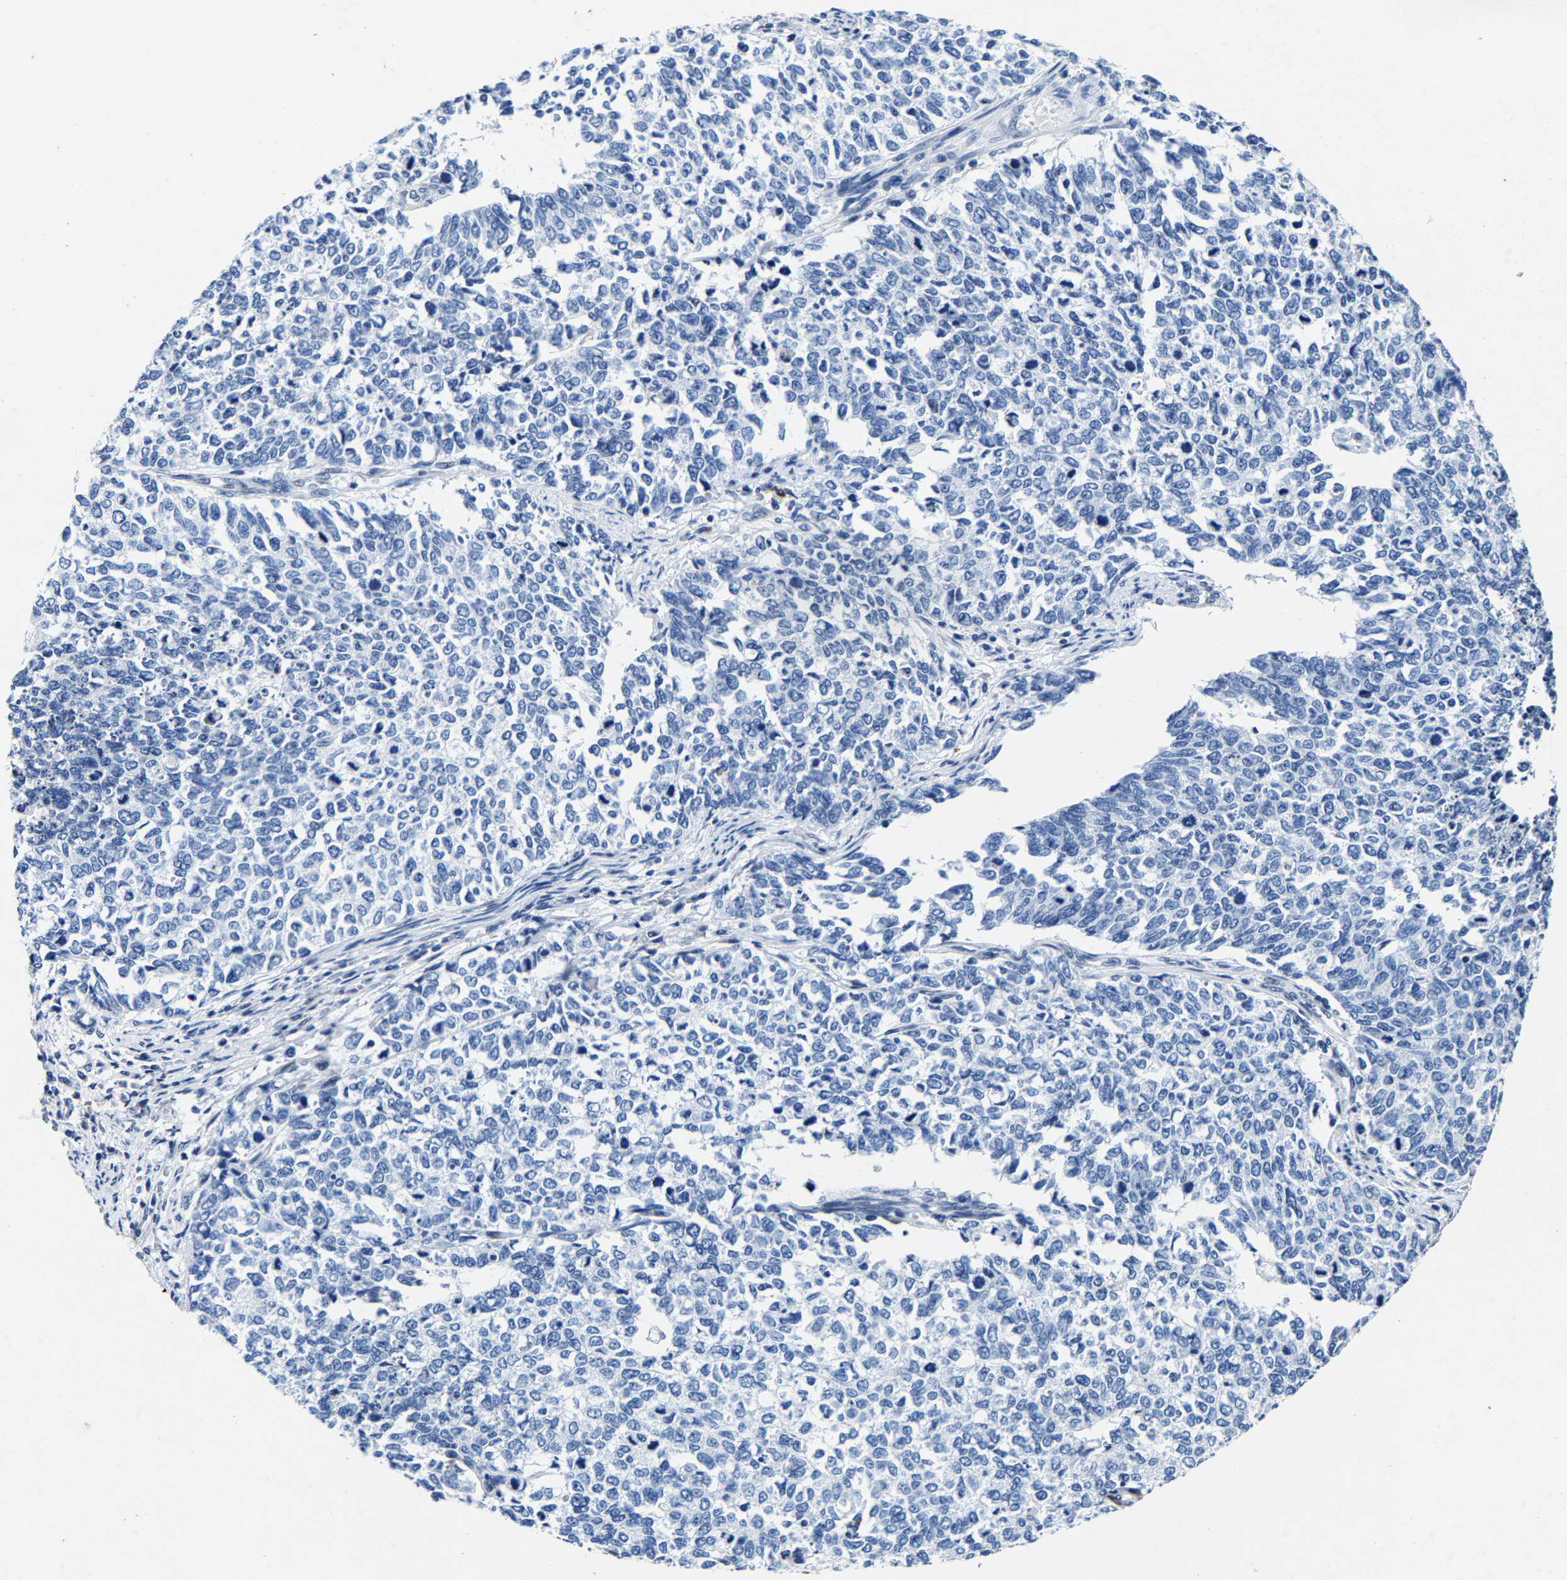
{"staining": {"intensity": "negative", "quantity": "none", "location": "none"}, "tissue": "cervical cancer", "cell_type": "Tumor cells", "image_type": "cancer", "snomed": [{"axis": "morphology", "description": "Squamous cell carcinoma, NOS"}, {"axis": "topography", "description": "Cervix"}], "caption": "Tumor cells are negative for brown protein staining in cervical squamous cell carcinoma.", "gene": "UBN2", "patient": {"sex": "female", "age": 63}}